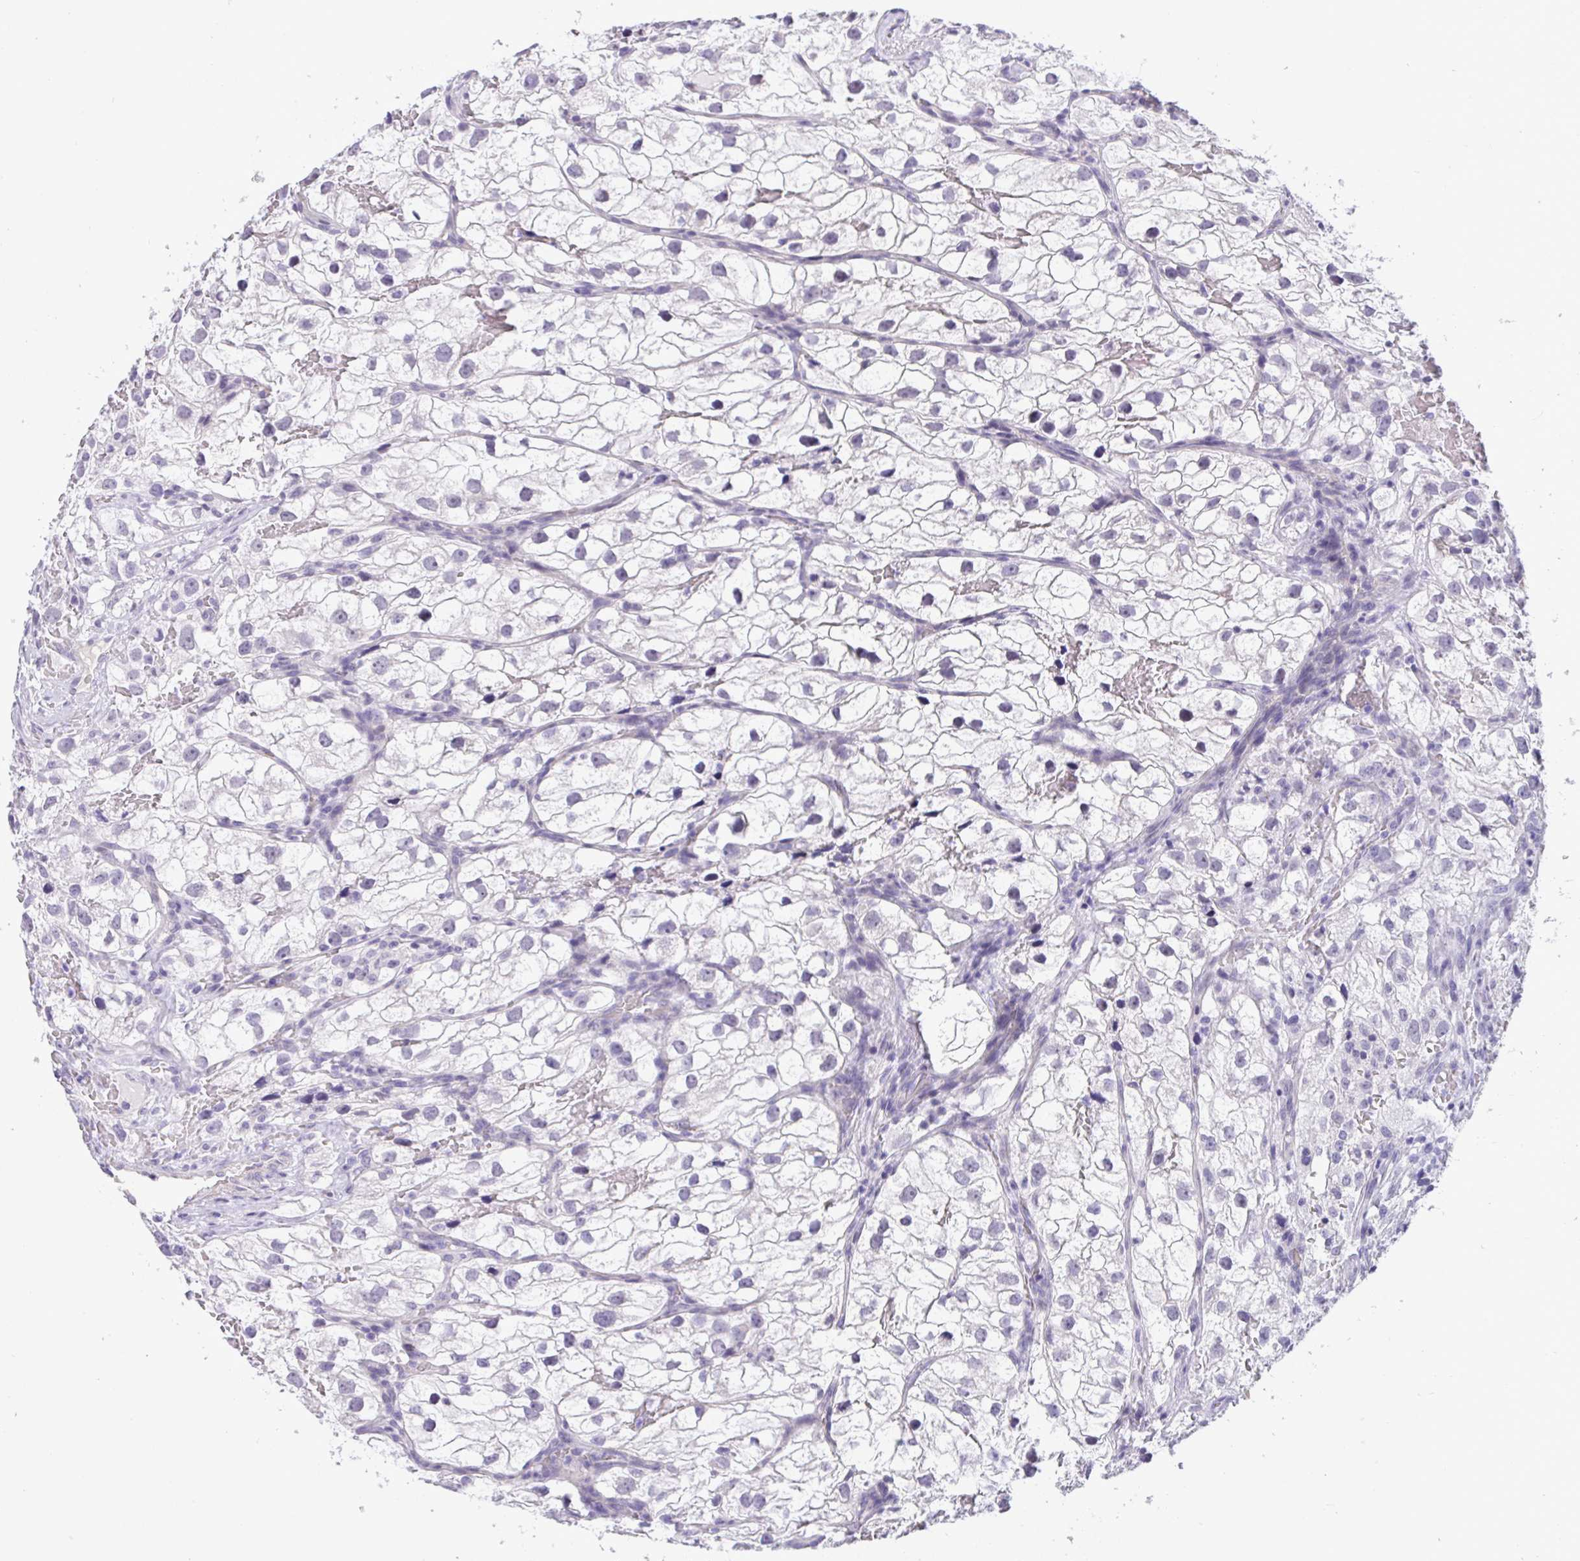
{"staining": {"intensity": "negative", "quantity": "none", "location": "none"}, "tissue": "renal cancer", "cell_type": "Tumor cells", "image_type": "cancer", "snomed": [{"axis": "morphology", "description": "Adenocarcinoma, NOS"}, {"axis": "topography", "description": "Kidney"}], "caption": "DAB (3,3'-diaminobenzidine) immunohistochemical staining of adenocarcinoma (renal) displays no significant staining in tumor cells.", "gene": "YBX2", "patient": {"sex": "male", "age": 59}}